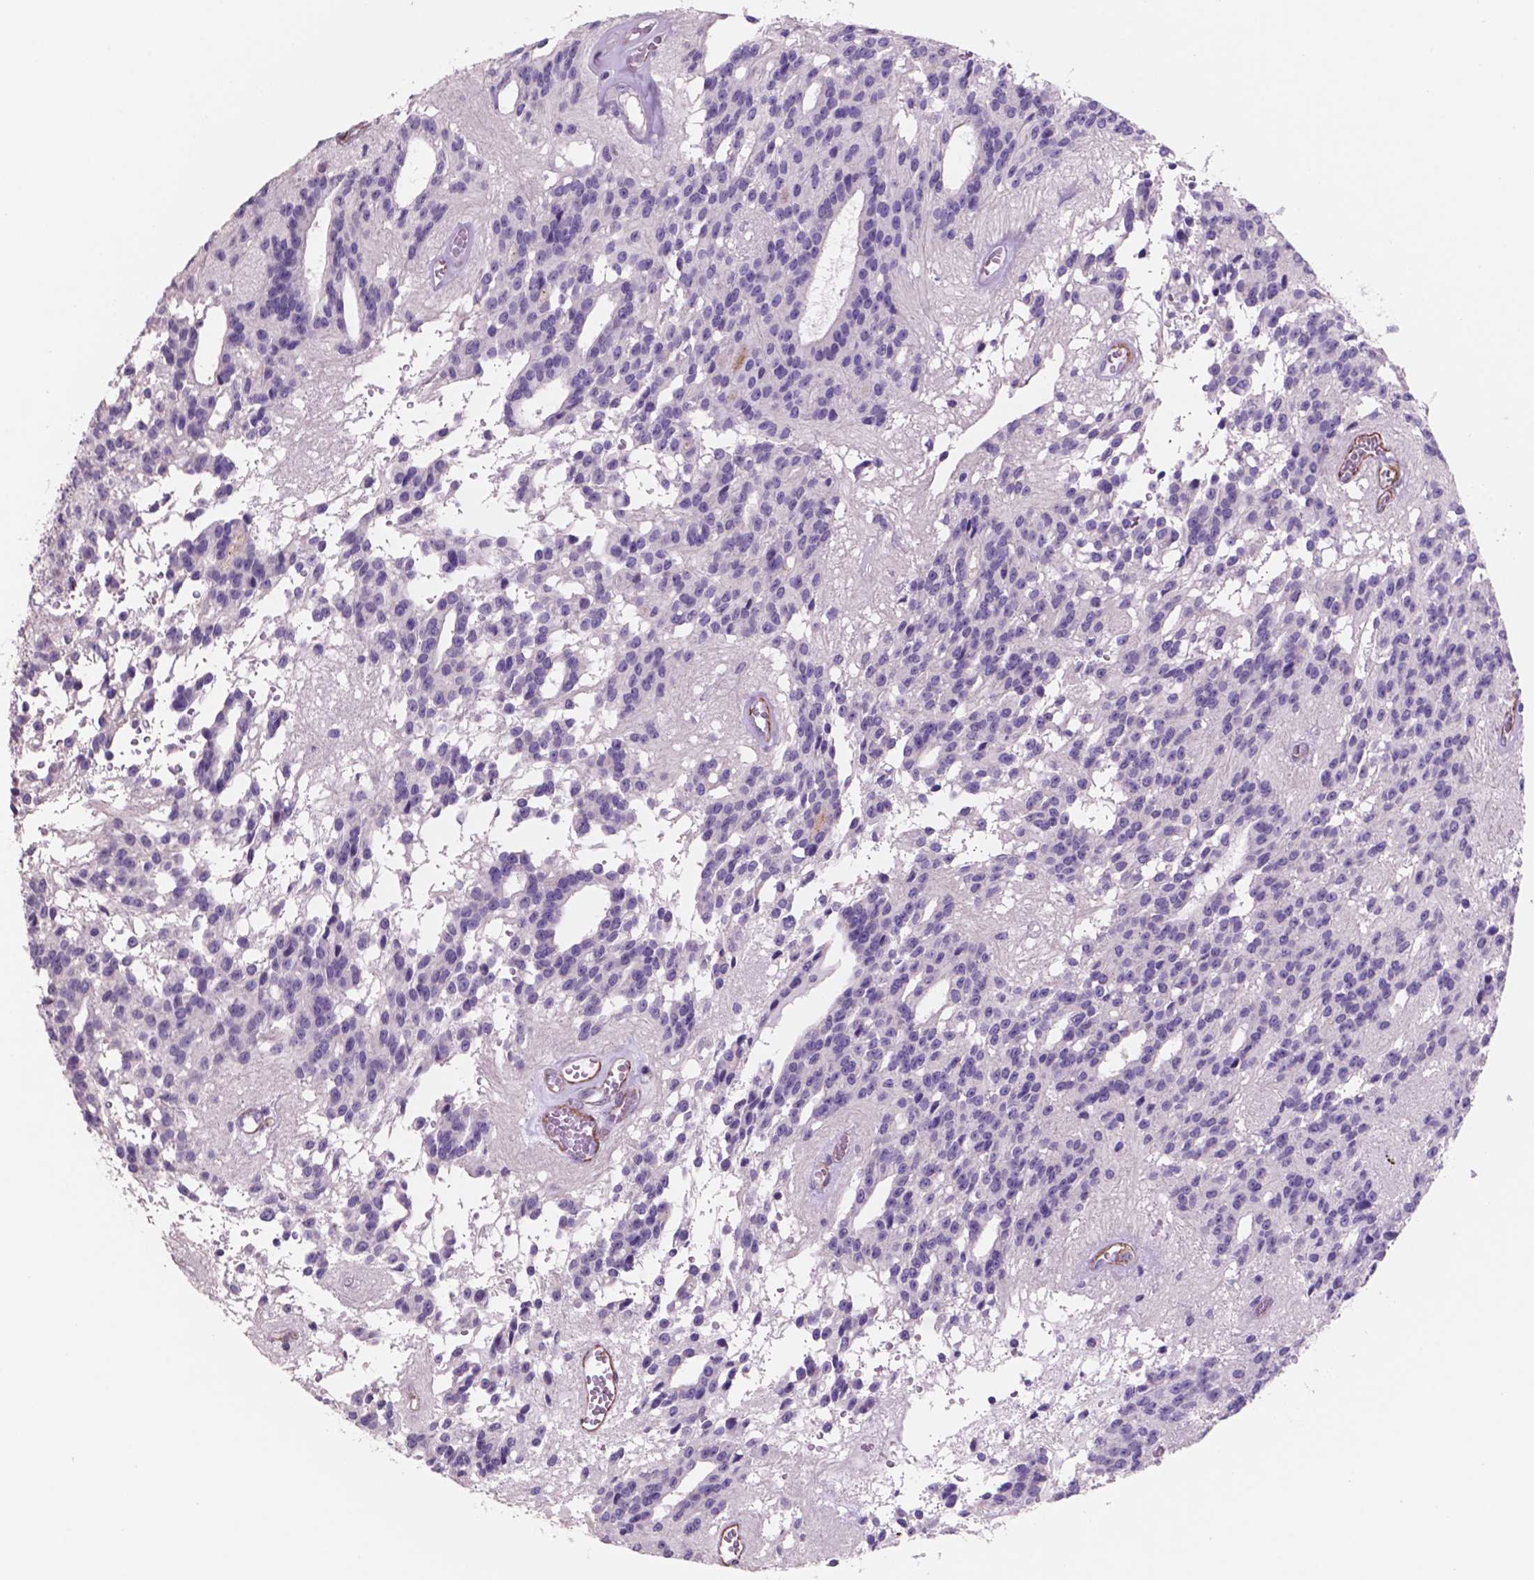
{"staining": {"intensity": "negative", "quantity": "none", "location": "none"}, "tissue": "glioma", "cell_type": "Tumor cells", "image_type": "cancer", "snomed": [{"axis": "morphology", "description": "Glioma, malignant, Low grade"}, {"axis": "topography", "description": "Brain"}], "caption": "Immunohistochemical staining of human glioma exhibits no significant expression in tumor cells.", "gene": "TOR2A", "patient": {"sex": "male", "age": 31}}